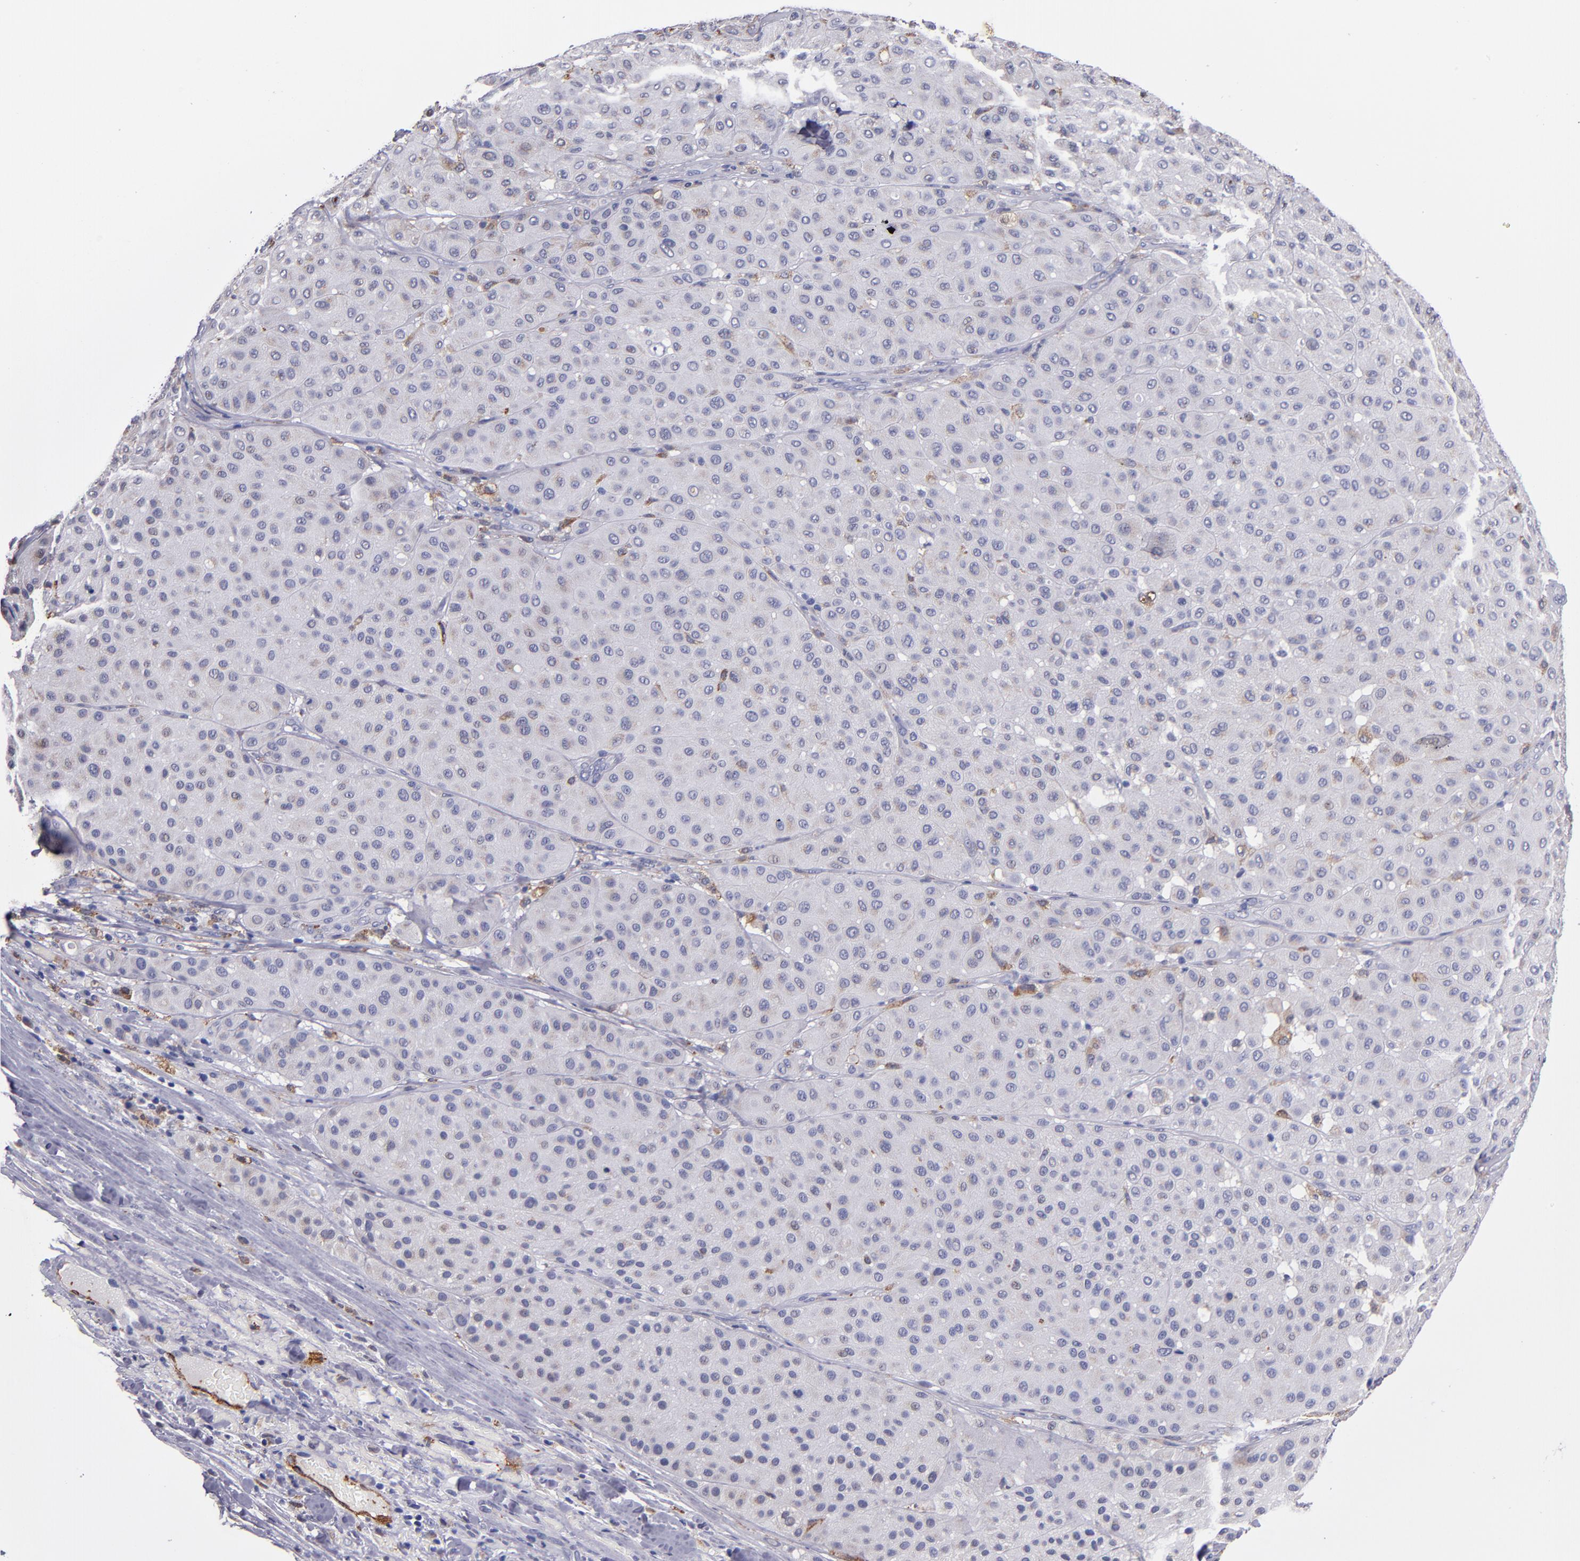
{"staining": {"intensity": "negative", "quantity": "none", "location": "none"}, "tissue": "melanoma", "cell_type": "Tumor cells", "image_type": "cancer", "snomed": [{"axis": "morphology", "description": "Normal tissue, NOS"}, {"axis": "morphology", "description": "Malignant melanoma, Metastatic site"}, {"axis": "topography", "description": "Skin"}], "caption": "The photomicrograph shows no staining of tumor cells in malignant melanoma (metastatic site). (Stains: DAB IHC with hematoxylin counter stain, Microscopy: brightfield microscopy at high magnification).", "gene": "SELP", "patient": {"sex": "male", "age": 41}}